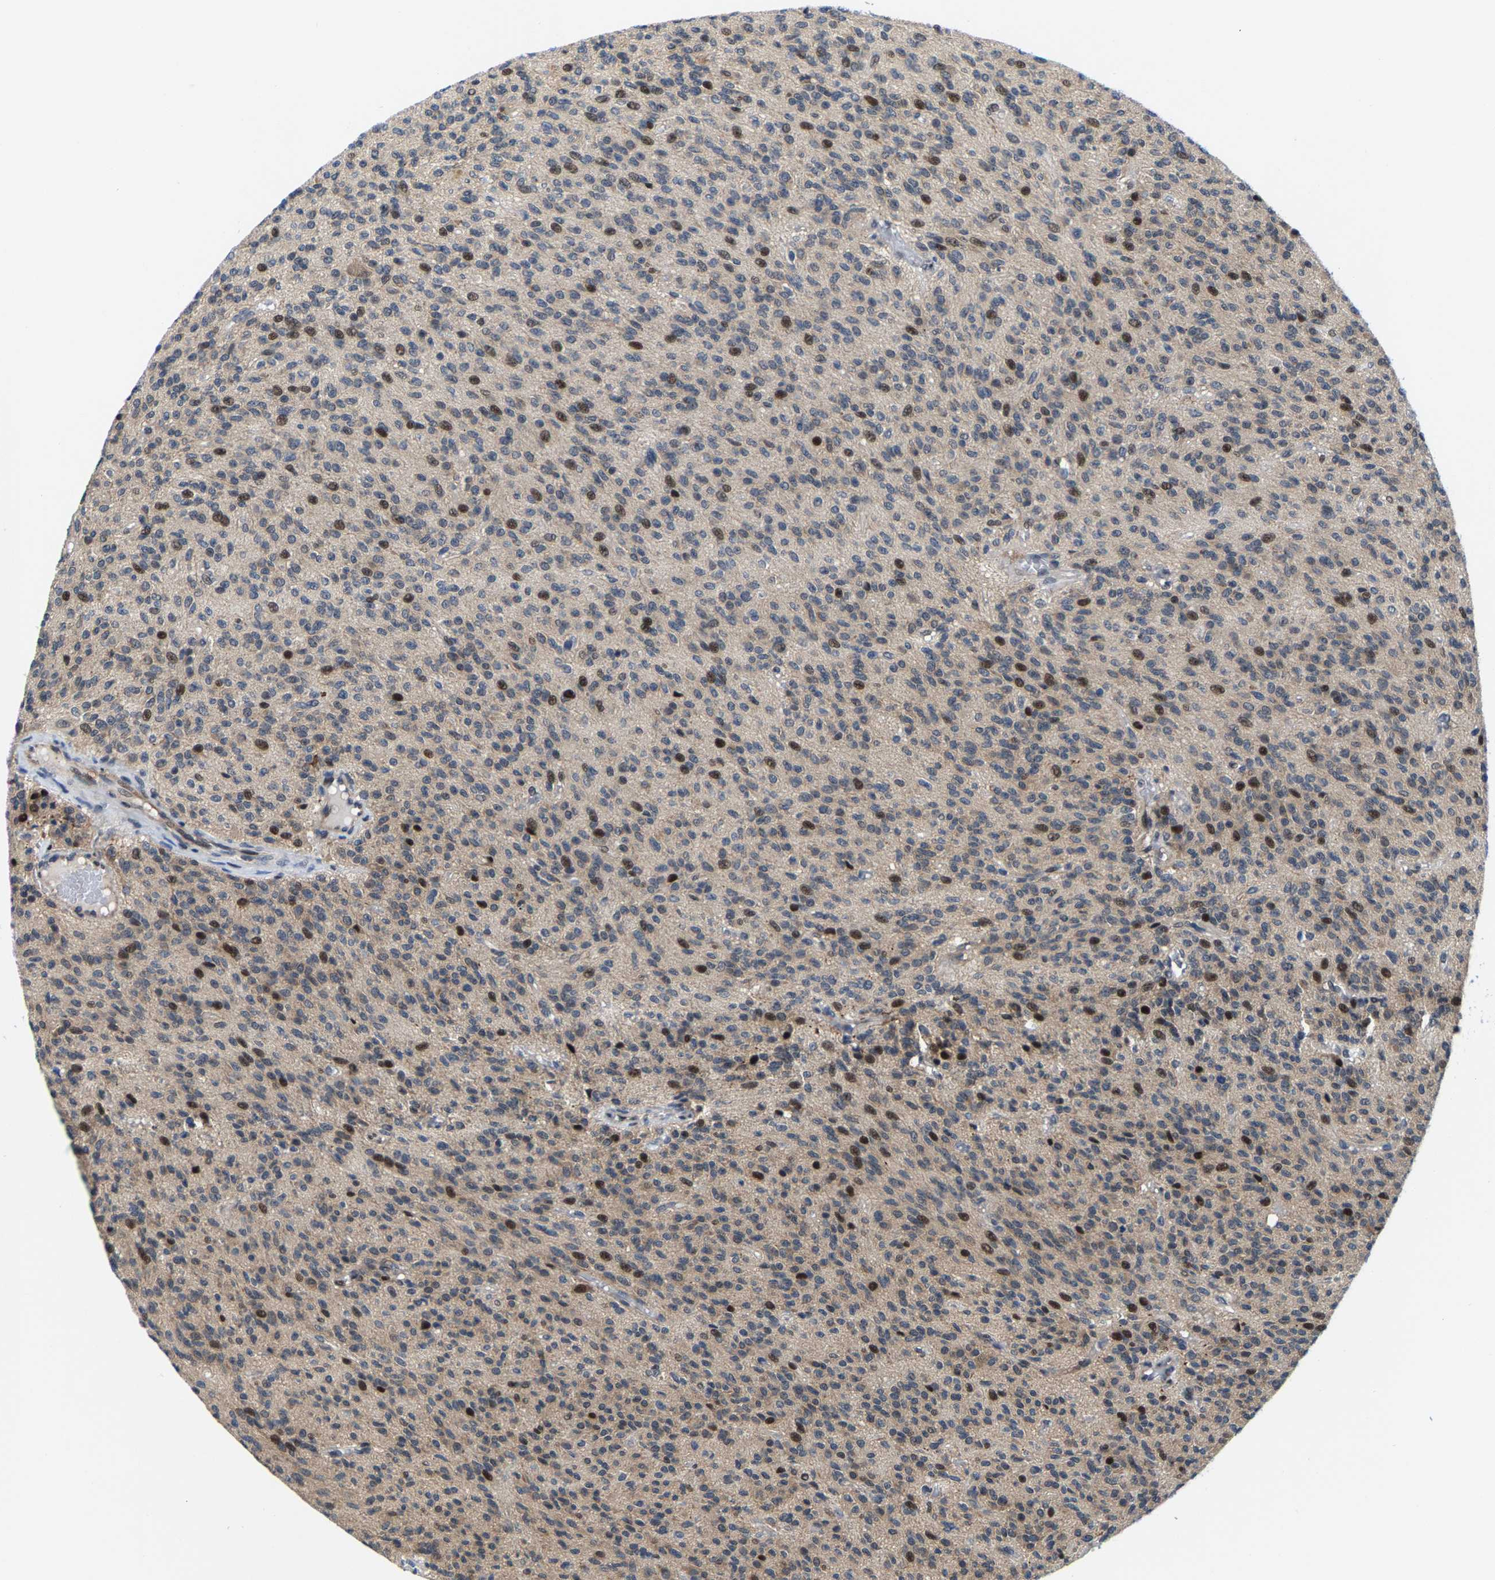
{"staining": {"intensity": "moderate", "quantity": "25%-75%", "location": "nuclear"}, "tissue": "glioma", "cell_type": "Tumor cells", "image_type": "cancer", "snomed": [{"axis": "morphology", "description": "Glioma, malignant, High grade"}, {"axis": "topography", "description": "Brain"}], "caption": "Glioma tissue shows moderate nuclear staining in about 25%-75% of tumor cells", "gene": "GTPBP10", "patient": {"sex": "male", "age": 34}}